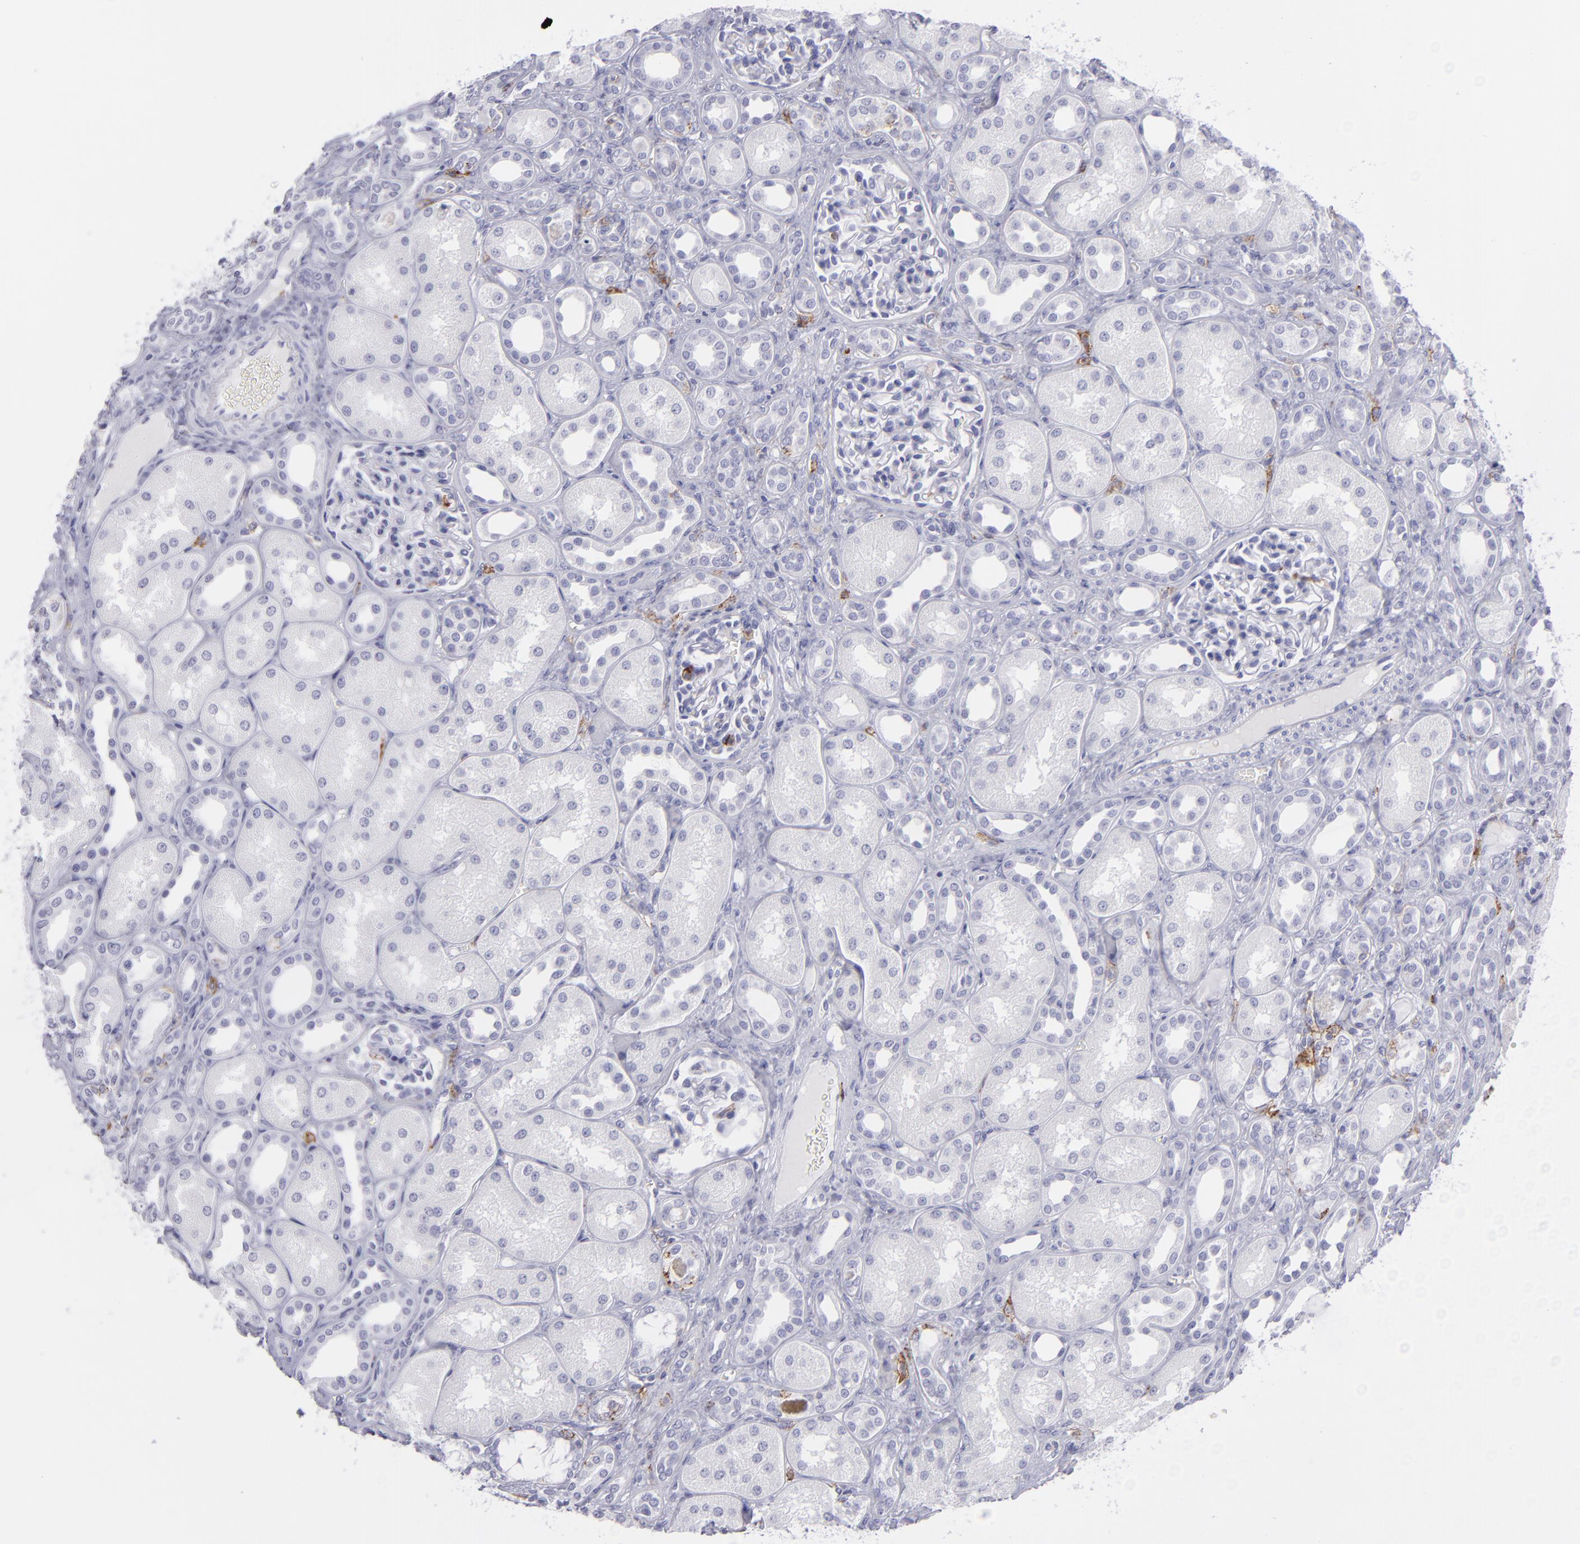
{"staining": {"intensity": "negative", "quantity": "none", "location": "none"}, "tissue": "kidney", "cell_type": "Cells in glomeruli", "image_type": "normal", "snomed": [{"axis": "morphology", "description": "Normal tissue, NOS"}, {"axis": "topography", "description": "Kidney"}], "caption": "An immunohistochemistry histopathology image of benign kidney is shown. There is no staining in cells in glomeruli of kidney. Brightfield microscopy of immunohistochemistry (IHC) stained with DAB (brown) and hematoxylin (blue), captured at high magnification.", "gene": "SELPLG", "patient": {"sex": "male", "age": 7}}